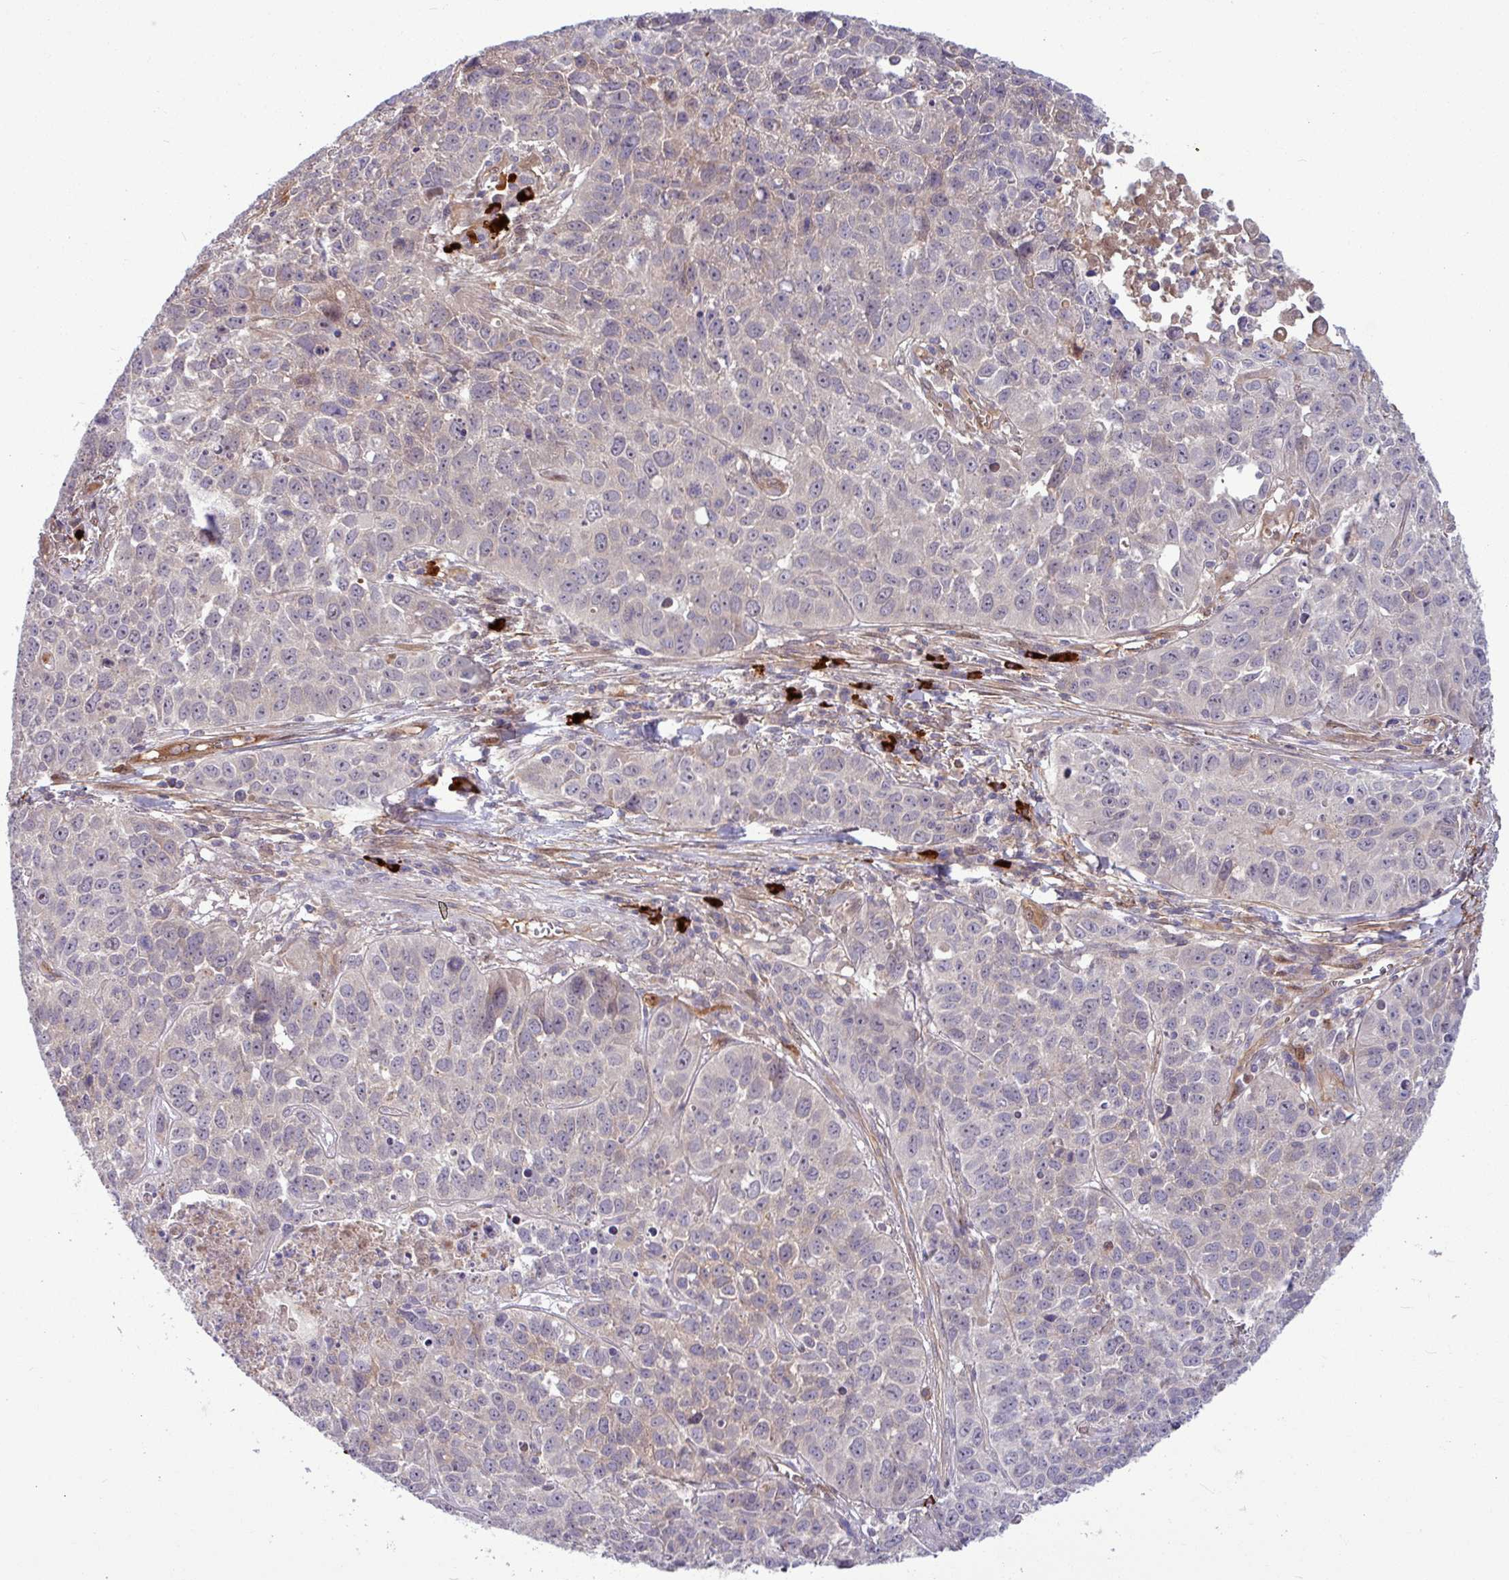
{"staining": {"intensity": "negative", "quantity": "none", "location": "none"}, "tissue": "lung cancer", "cell_type": "Tumor cells", "image_type": "cancer", "snomed": [{"axis": "morphology", "description": "Squamous cell carcinoma, NOS"}, {"axis": "topography", "description": "Lung"}], "caption": "Tumor cells are negative for protein expression in human lung cancer.", "gene": "B4GALNT4", "patient": {"sex": "male", "age": 76}}